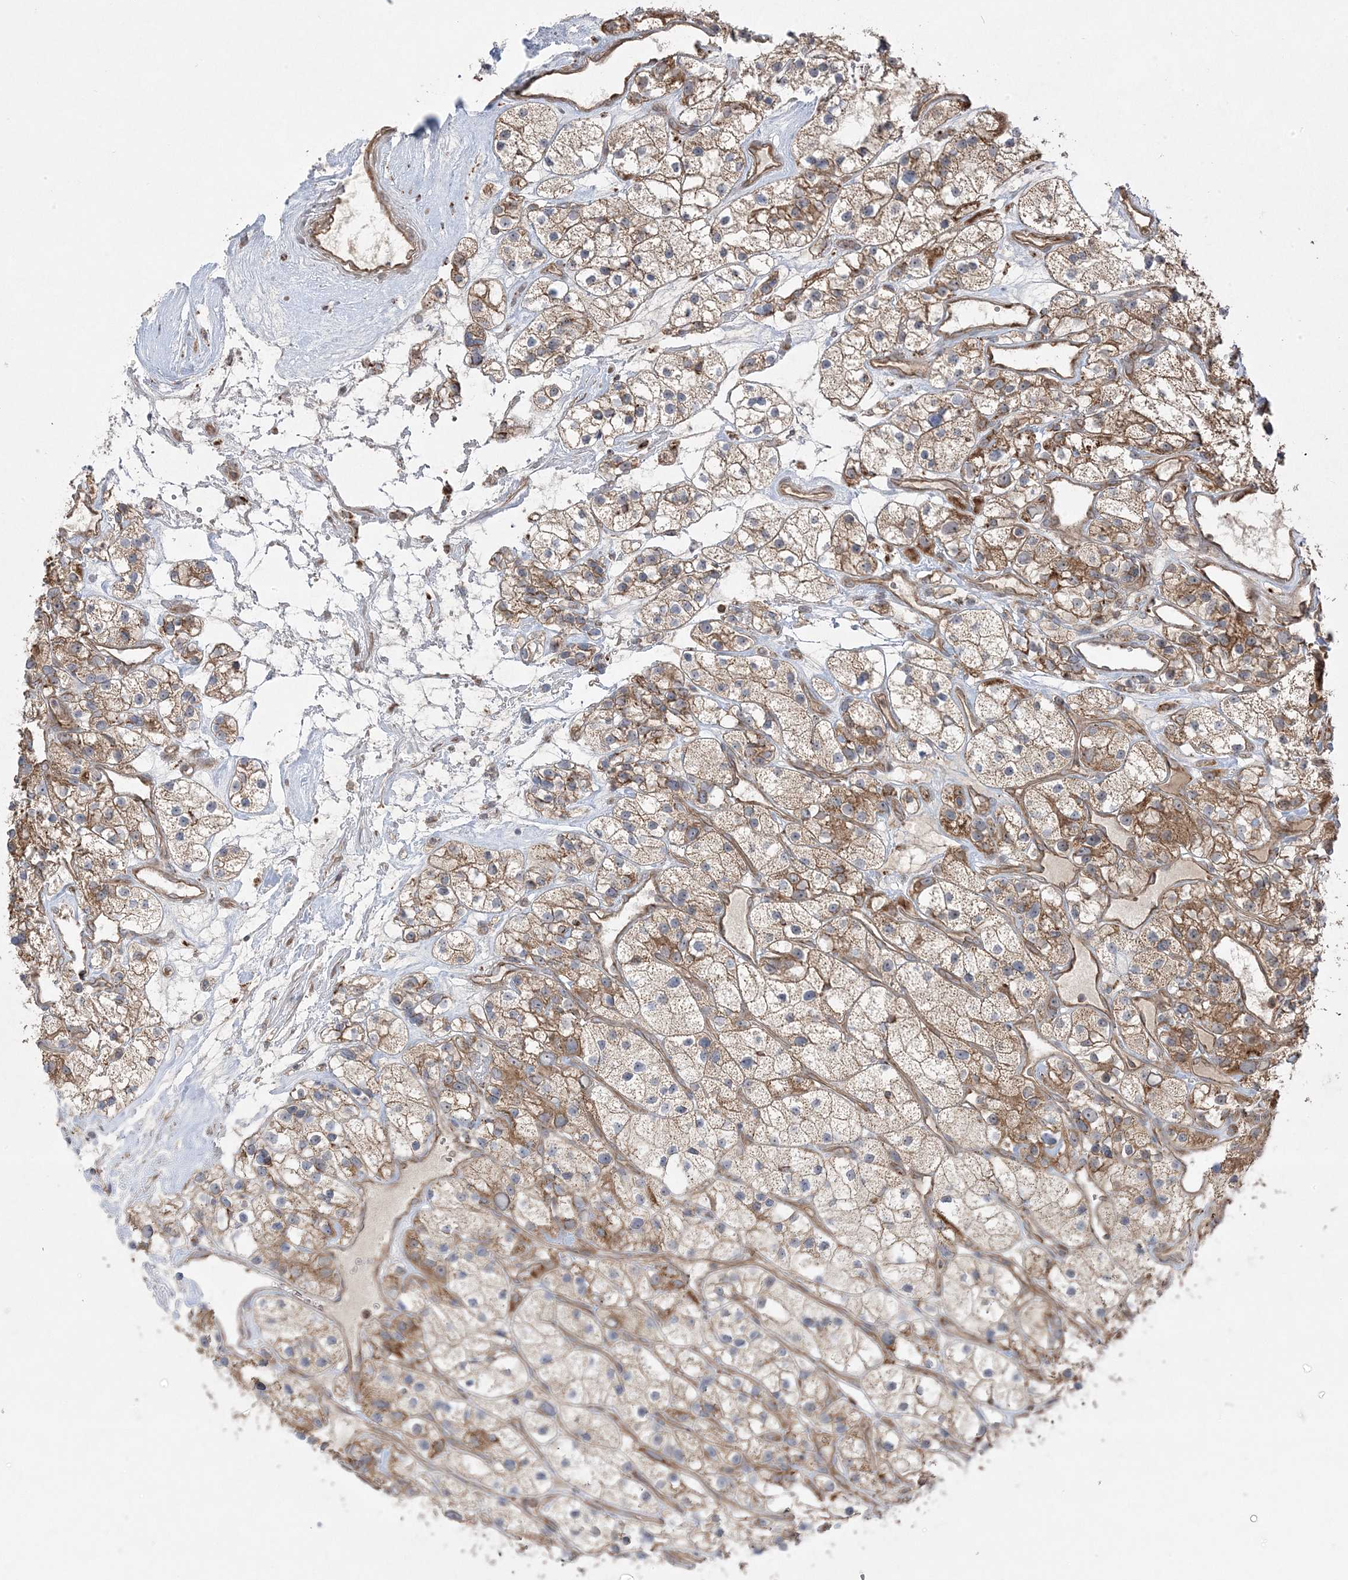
{"staining": {"intensity": "moderate", "quantity": ">75%", "location": "cytoplasmic/membranous"}, "tissue": "renal cancer", "cell_type": "Tumor cells", "image_type": "cancer", "snomed": [{"axis": "morphology", "description": "Adenocarcinoma, NOS"}, {"axis": "topography", "description": "Kidney"}], "caption": "High-magnification brightfield microscopy of renal adenocarcinoma stained with DAB (brown) and counterstained with hematoxylin (blue). tumor cells exhibit moderate cytoplasmic/membranous expression is appreciated in about>75% of cells.", "gene": "CLUAP1", "patient": {"sex": "female", "age": 57}}